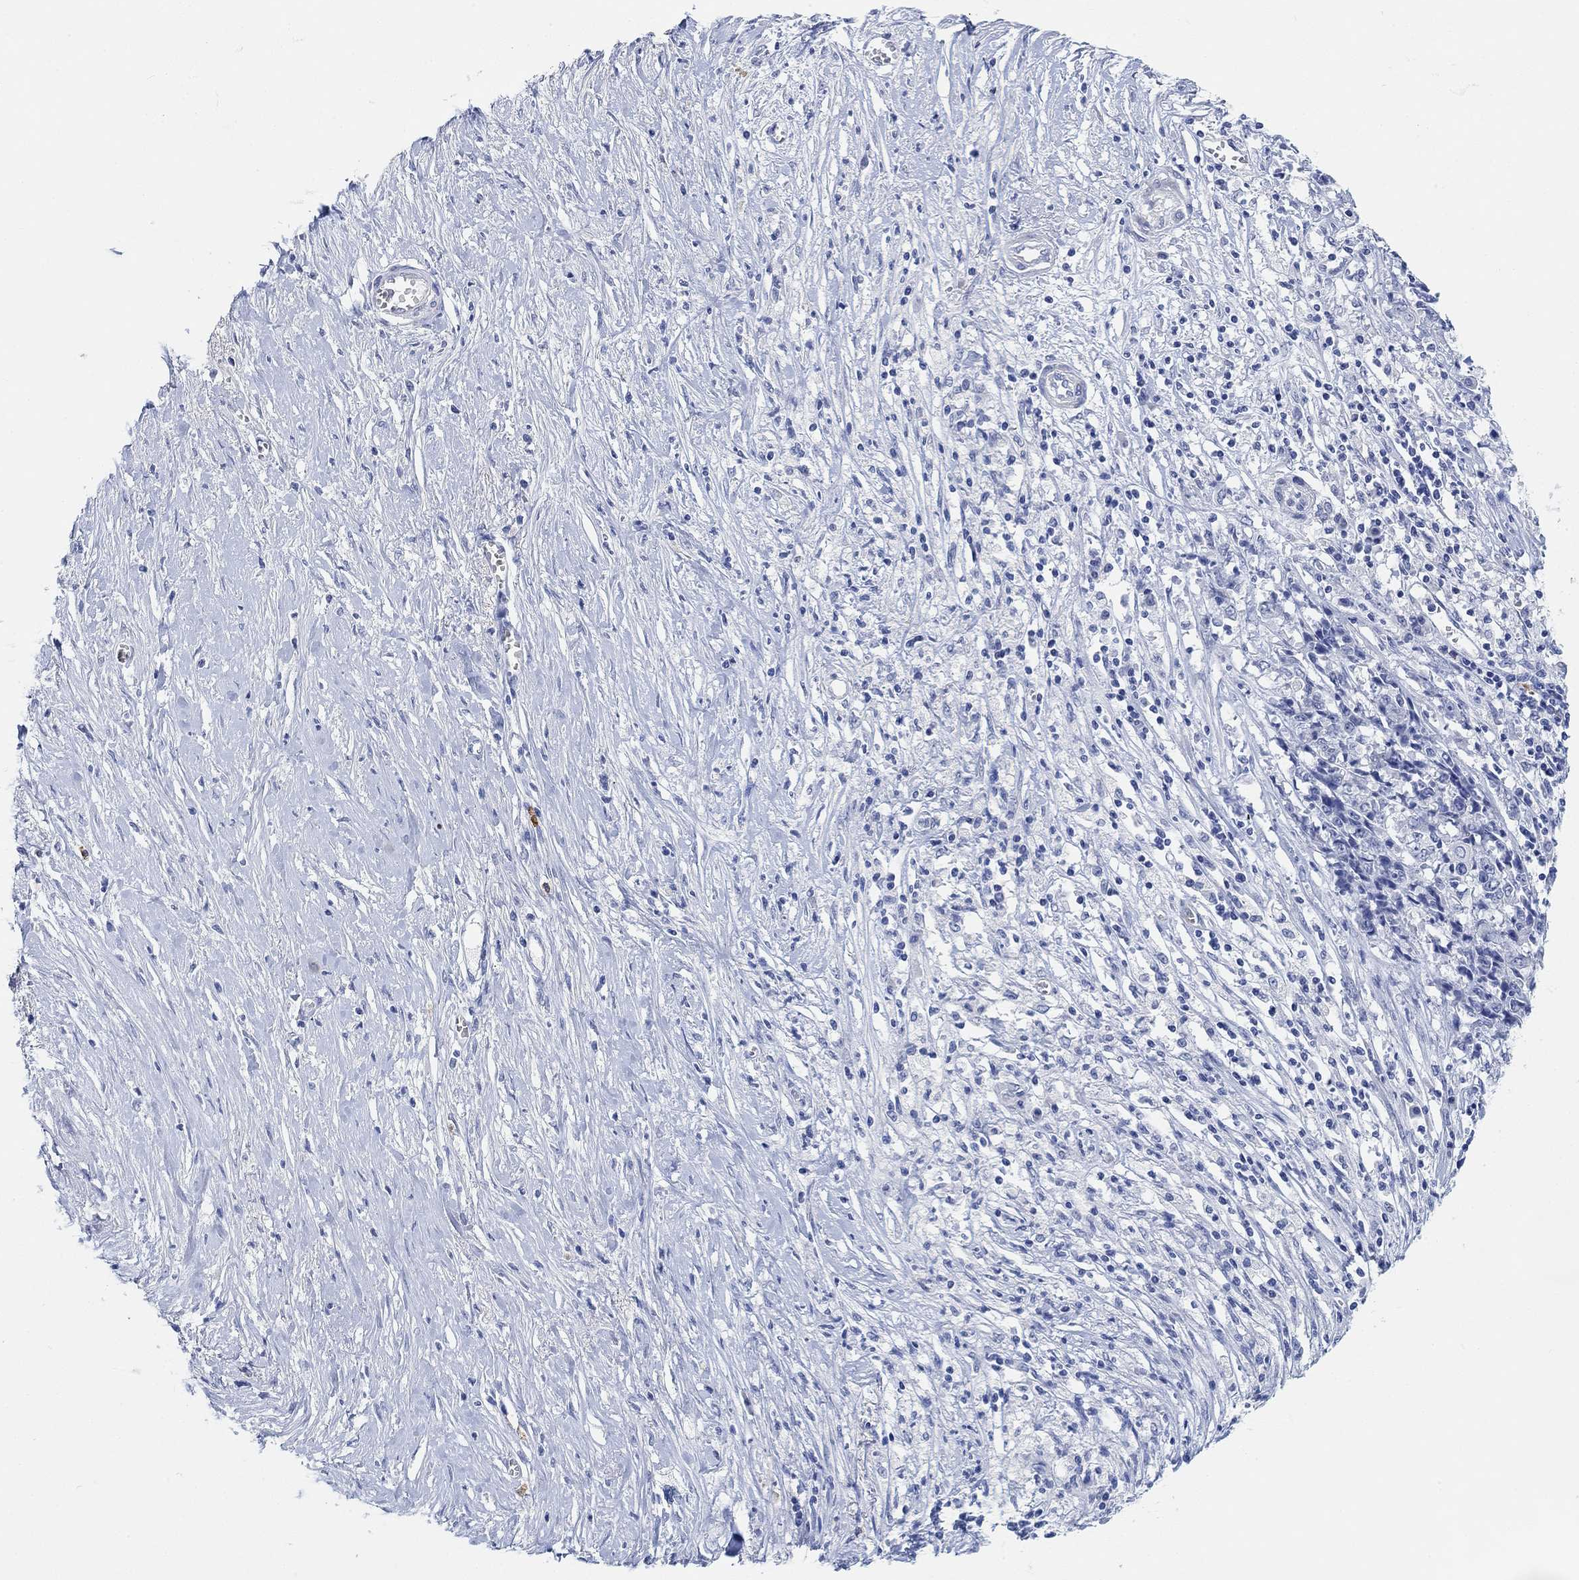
{"staining": {"intensity": "negative", "quantity": "none", "location": "none"}, "tissue": "ovarian cancer", "cell_type": "Tumor cells", "image_type": "cancer", "snomed": [{"axis": "morphology", "description": "Carcinoma, endometroid"}, {"axis": "topography", "description": "Ovary"}], "caption": "The IHC histopathology image has no significant positivity in tumor cells of ovarian endometroid carcinoma tissue.", "gene": "VAT1L", "patient": {"sex": "female", "age": 42}}